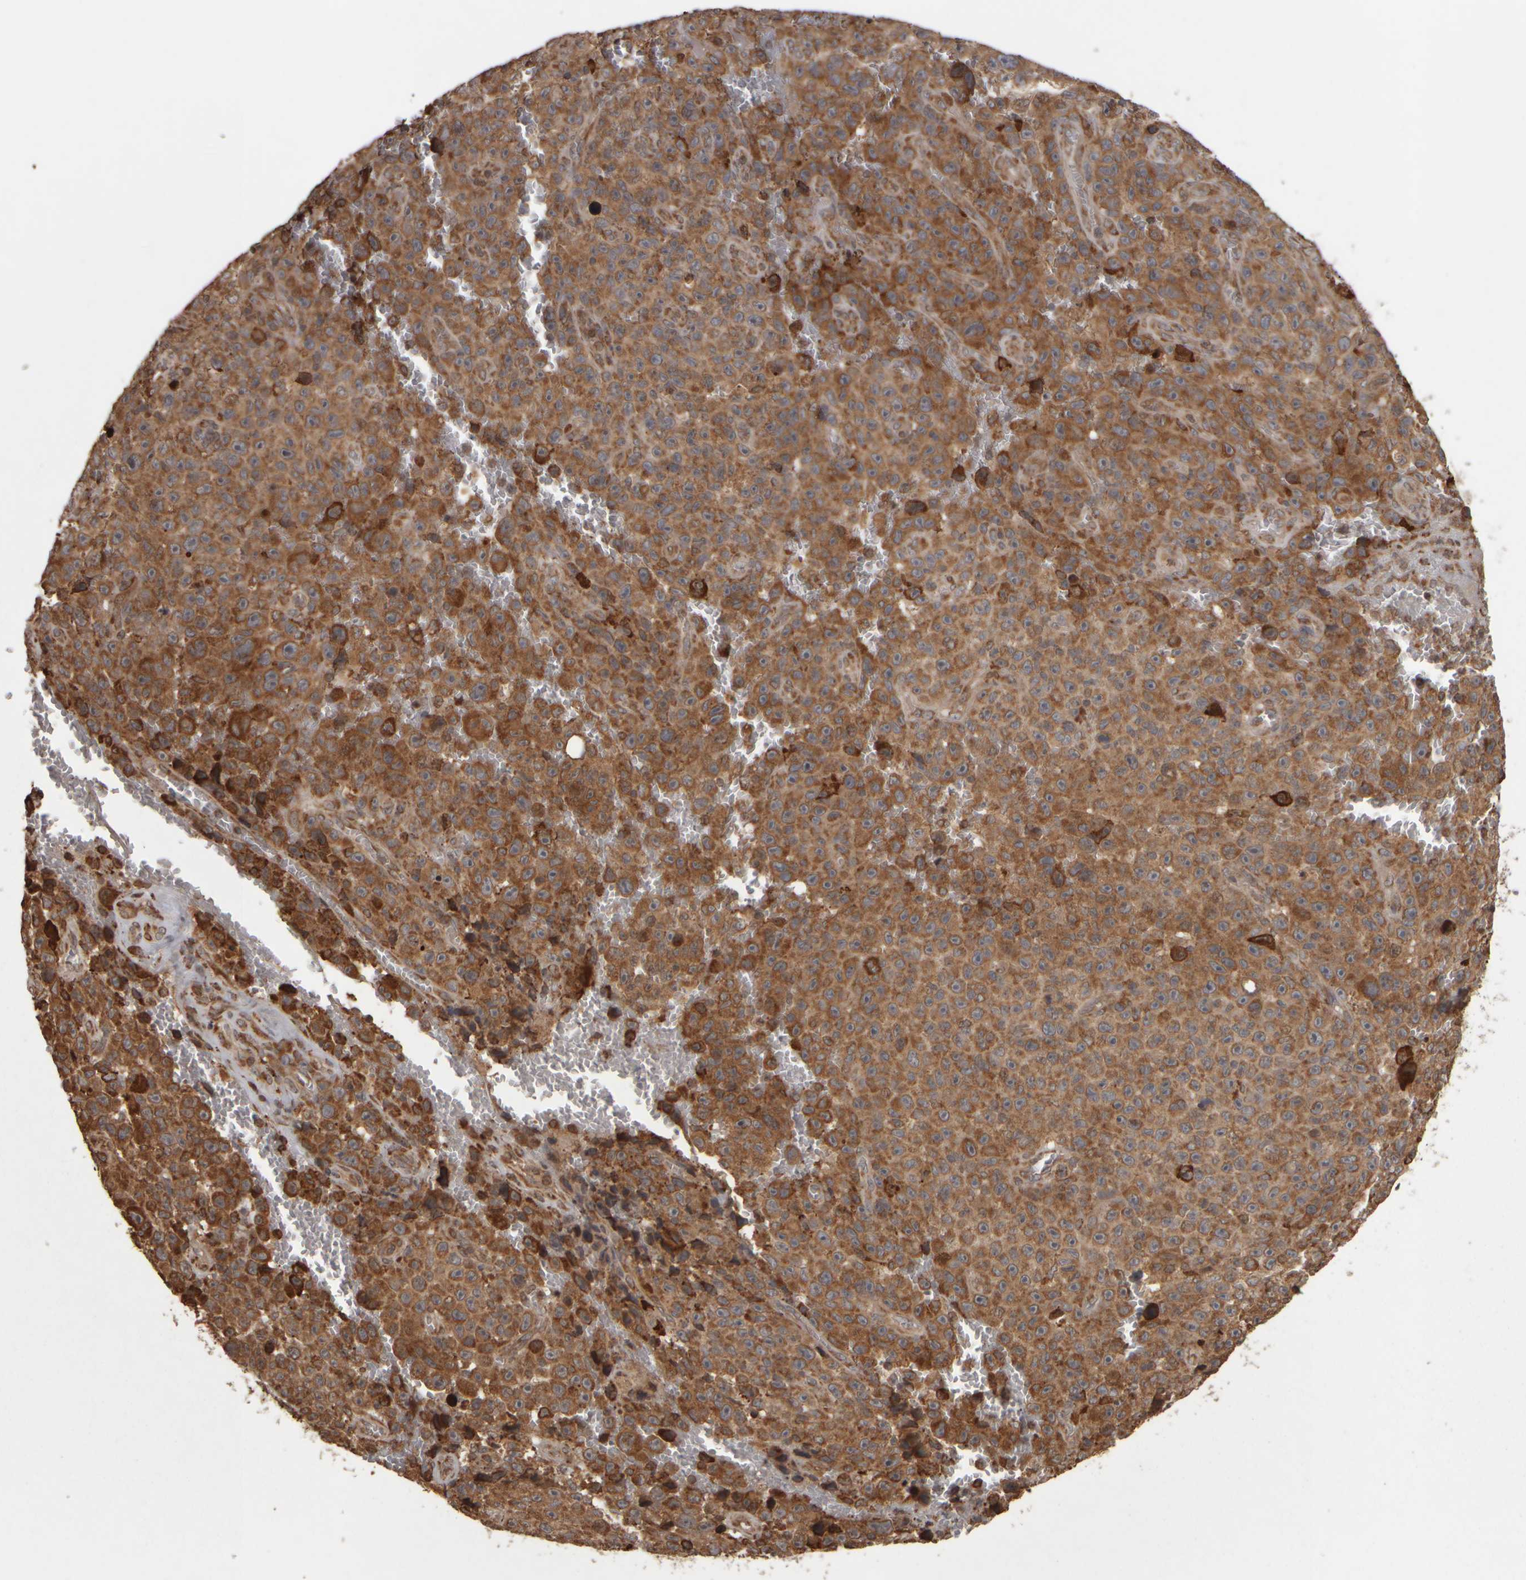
{"staining": {"intensity": "strong", "quantity": ">75%", "location": "cytoplasmic/membranous"}, "tissue": "melanoma", "cell_type": "Tumor cells", "image_type": "cancer", "snomed": [{"axis": "morphology", "description": "Malignant melanoma, NOS"}, {"axis": "topography", "description": "Skin"}], "caption": "Immunohistochemical staining of human malignant melanoma reveals high levels of strong cytoplasmic/membranous expression in approximately >75% of tumor cells. The staining was performed using DAB (3,3'-diaminobenzidine) to visualize the protein expression in brown, while the nuclei were stained in blue with hematoxylin (Magnification: 20x).", "gene": "AGBL3", "patient": {"sex": "female", "age": 82}}